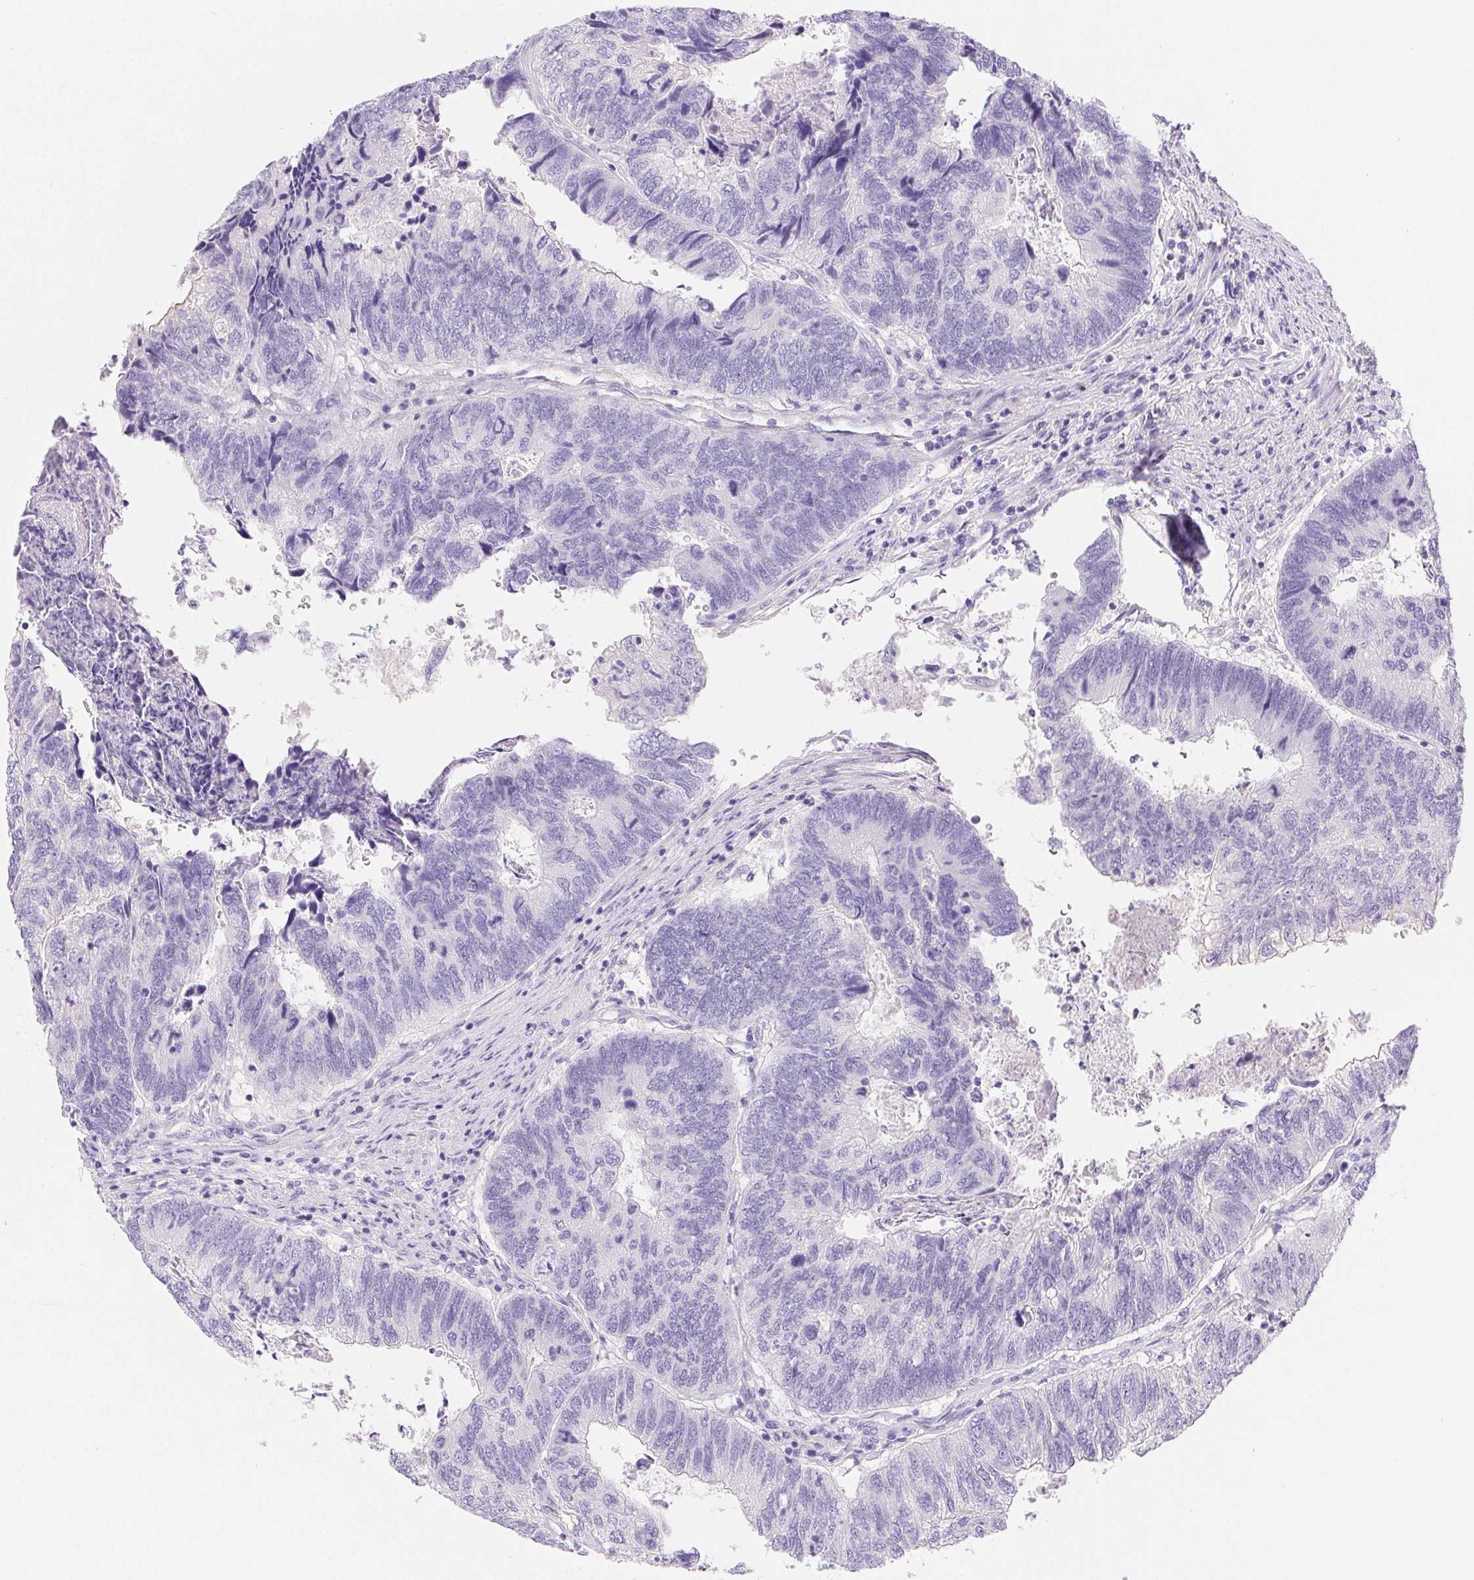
{"staining": {"intensity": "negative", "quantity": "none", "location": "none"}, "tissue": "colorectal cancer", "cell_type": "Tumor cells", "image_type": "cancer", "snomed": [{"axis": "morphology", "description": "Adenocarcinoma, NOS"}, {"axis": "topography", "description": "Colon"}], "caption": "Adenocarcinoma (colorectal) was stained to show a protein in brown. There is no significant positivity in tumor cells. The staining was performed using DAB (3,3'-diaminobenzidine) to visualize the protein expression in brown, while the nuclei were stained in blue with hematoxylin (Magnification: 20x).", "gene": "PNLIP", "patient": {"sex": "female", "age": 67}}